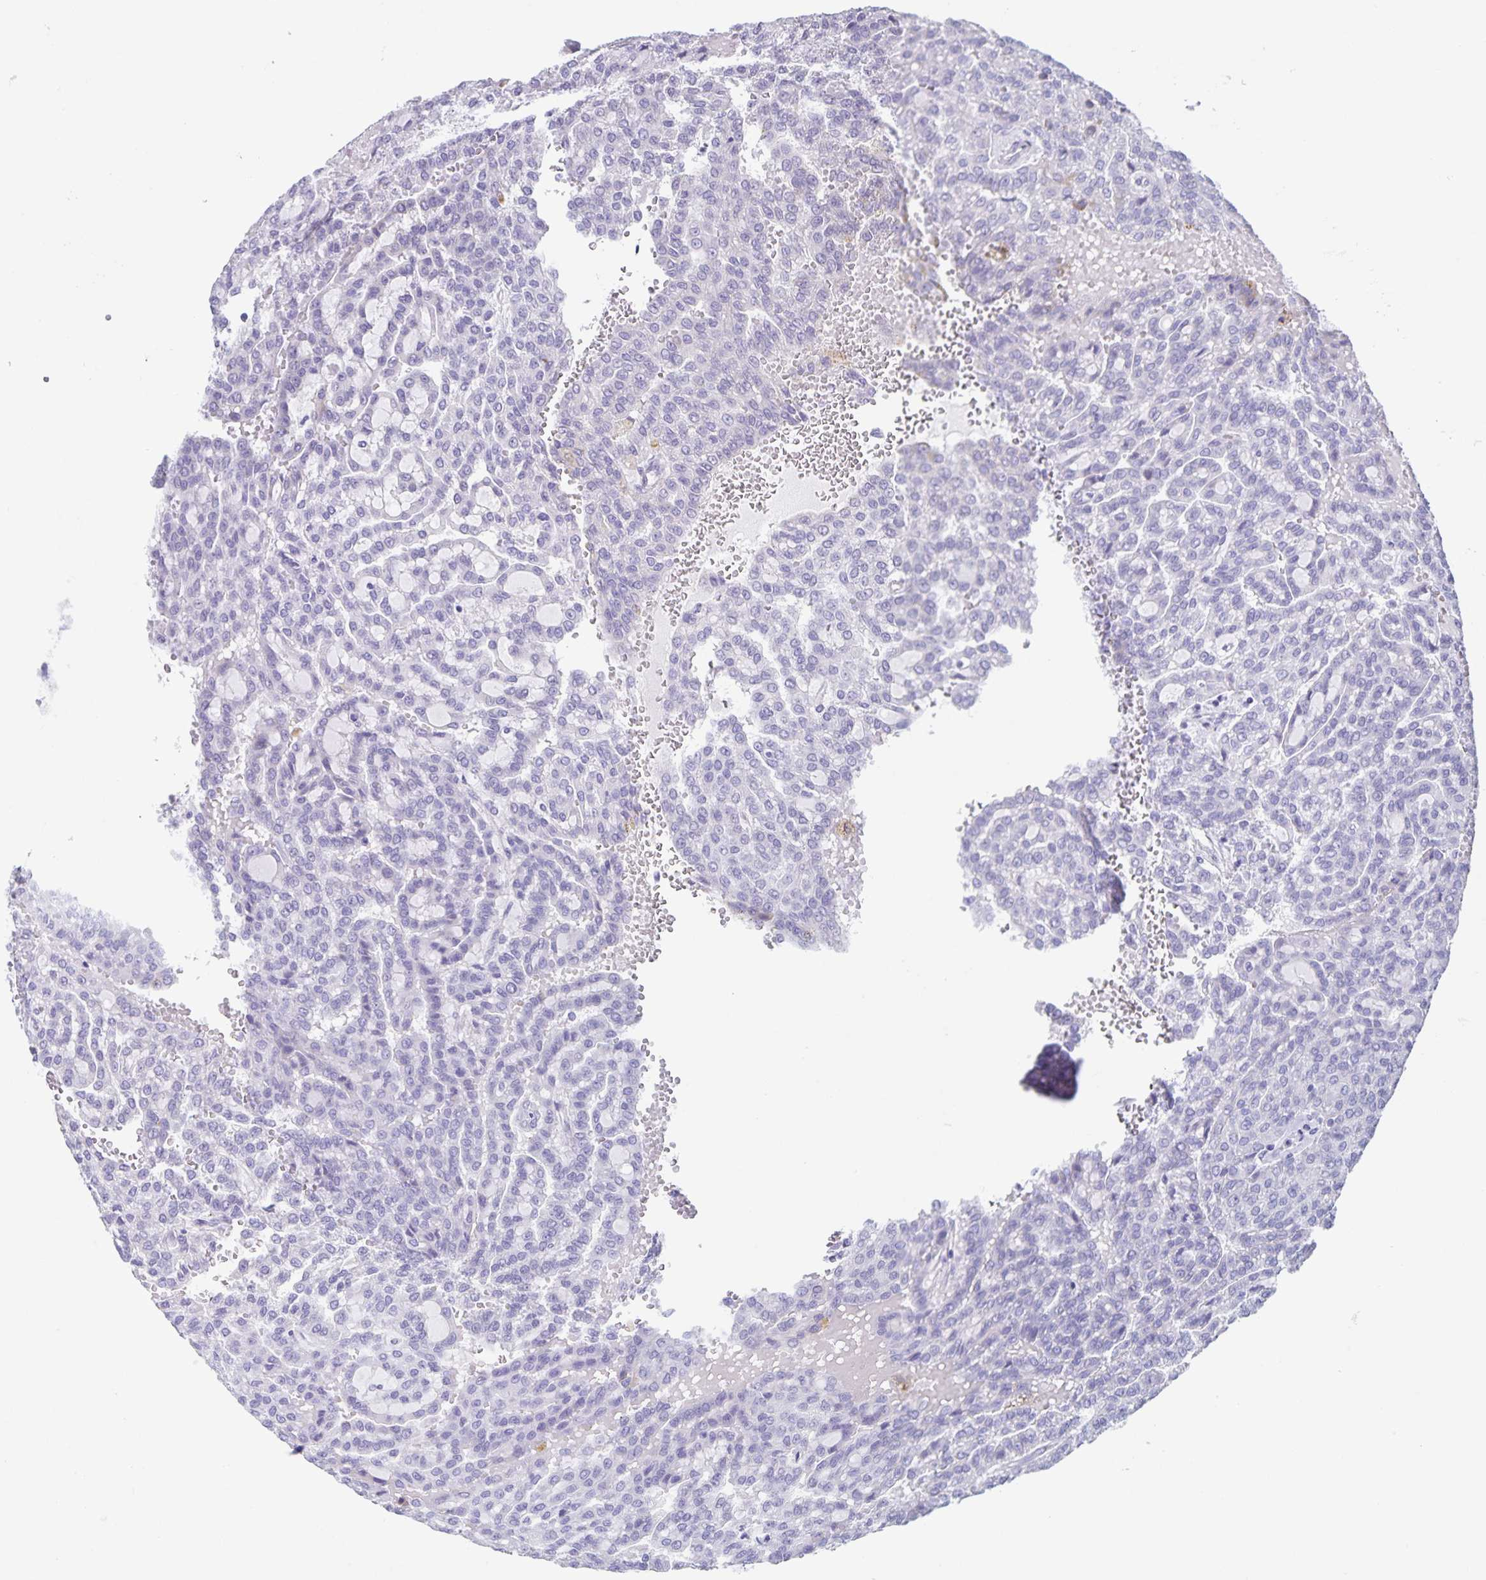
{"staining": {"intensity": "negative", "quantity": "none", "location": "none"}, "tissue": "renal cancer", "cell_type": "Tumor cells", "image_type": "cancer", "snomed": [{"axis": "morphology", "description": "Adenocarcinoma, NOS"}, {"axis": "topography", "description": "Kidney"}], "caption": "Immunohistochemistry (IHC) of renal cancer reveals no staining in tumor cells. (Brightfield microscopy of DAB immunohistochemistry (IHC) at high magnification).", "gene": "SYNM", "patient": {"sex": "male", "age": 63}}